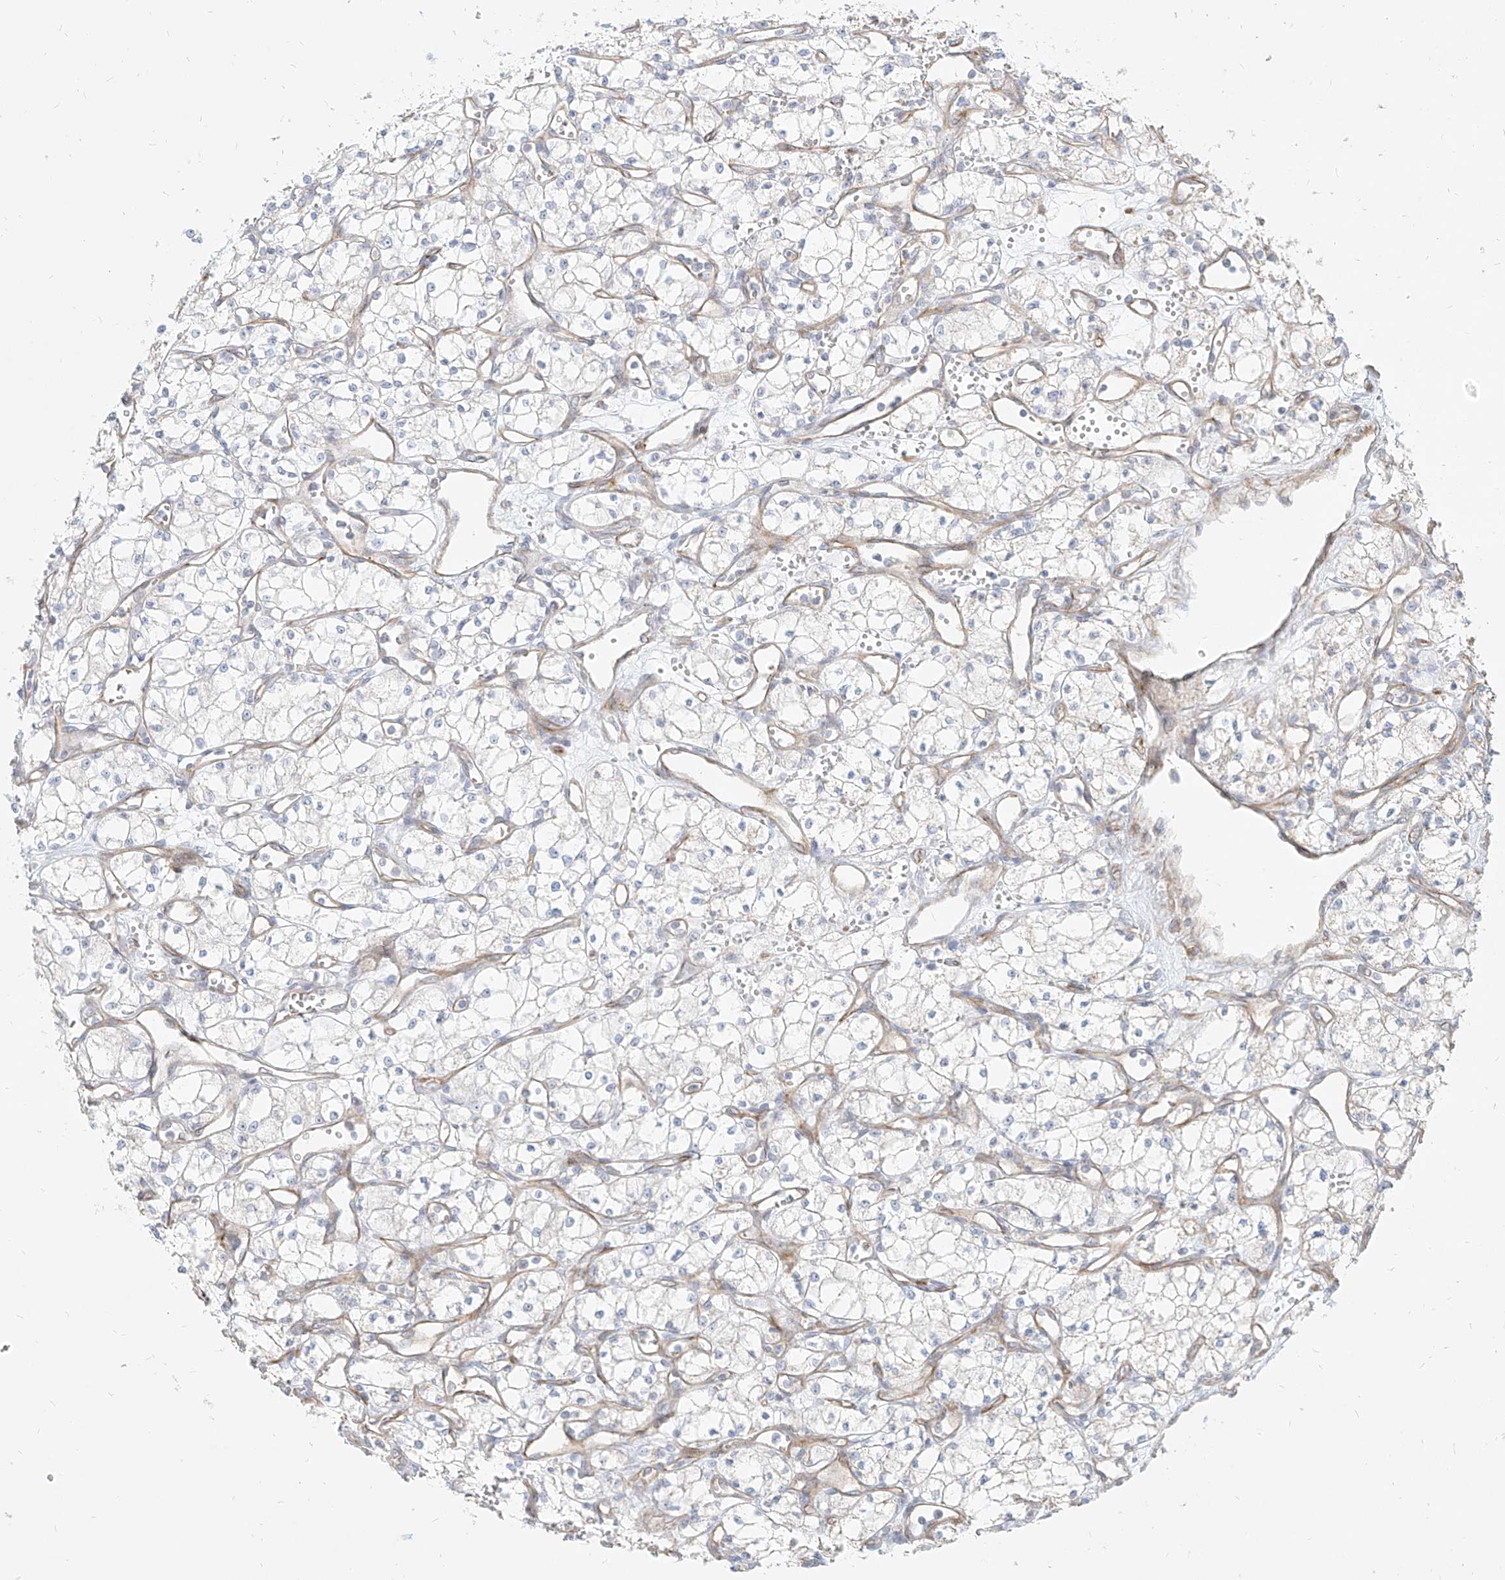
{"staining": {"intensity": "negative", "quantity": "none", "location": "none"}, "tissue": "renal cancer", "cell_type": "Tumor cells", "image_type": "cancer", "snomed": [{"axis": "morphology", "description": "Adenocarcinoma, NOS"}, {"axis": "topography", "description": "Kidney"}], "caption": "Image shows no significant protein staining in tumor cells of renal cancer.", "gene": "ITPKB", "patient": {"sex": "male", "age": 59}}